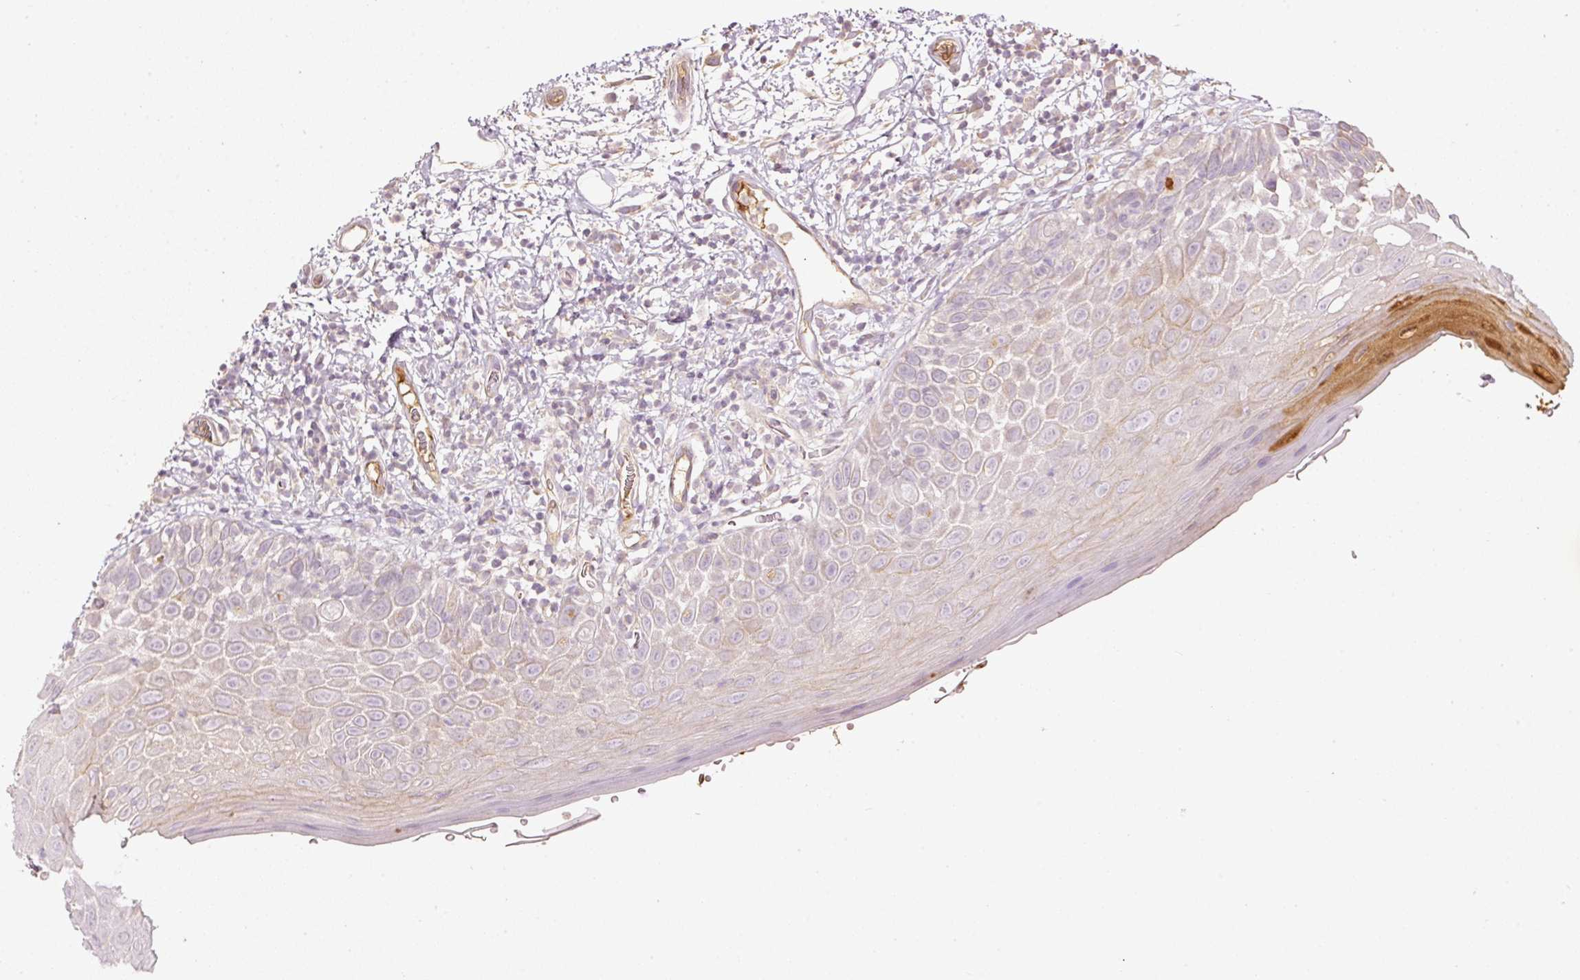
{"staining": {"intensity": "strong", "quantity": "<25%", "location": "cytoplasmic/membranous"}, "tissue": "oral mucosa", "cell_type": "Squamous epithelial cells", "image_type": "normal", "snomed": [{"axis": "morphology", "description": "Normal tissue, NOS"}, {"axis": "morphology", "description": "Squamous cell carcinoma, NOS"}, {"axis": "topography", "description": "Oral tissue"}, {"axis": "topography", "description": "Tounge, NOS"}, {"axis": "topography", "description": "Head-Neck"}], "caption": "IHC micrograph of benign human oral mucosa stained for a protein (brown), which demonstrates medium levels of strong cytoplasmic/membranous staining in about <25% of squamous epithelial cells.", "gene": "SERPING1", "patient": {"sex": "male", "age": 76}}